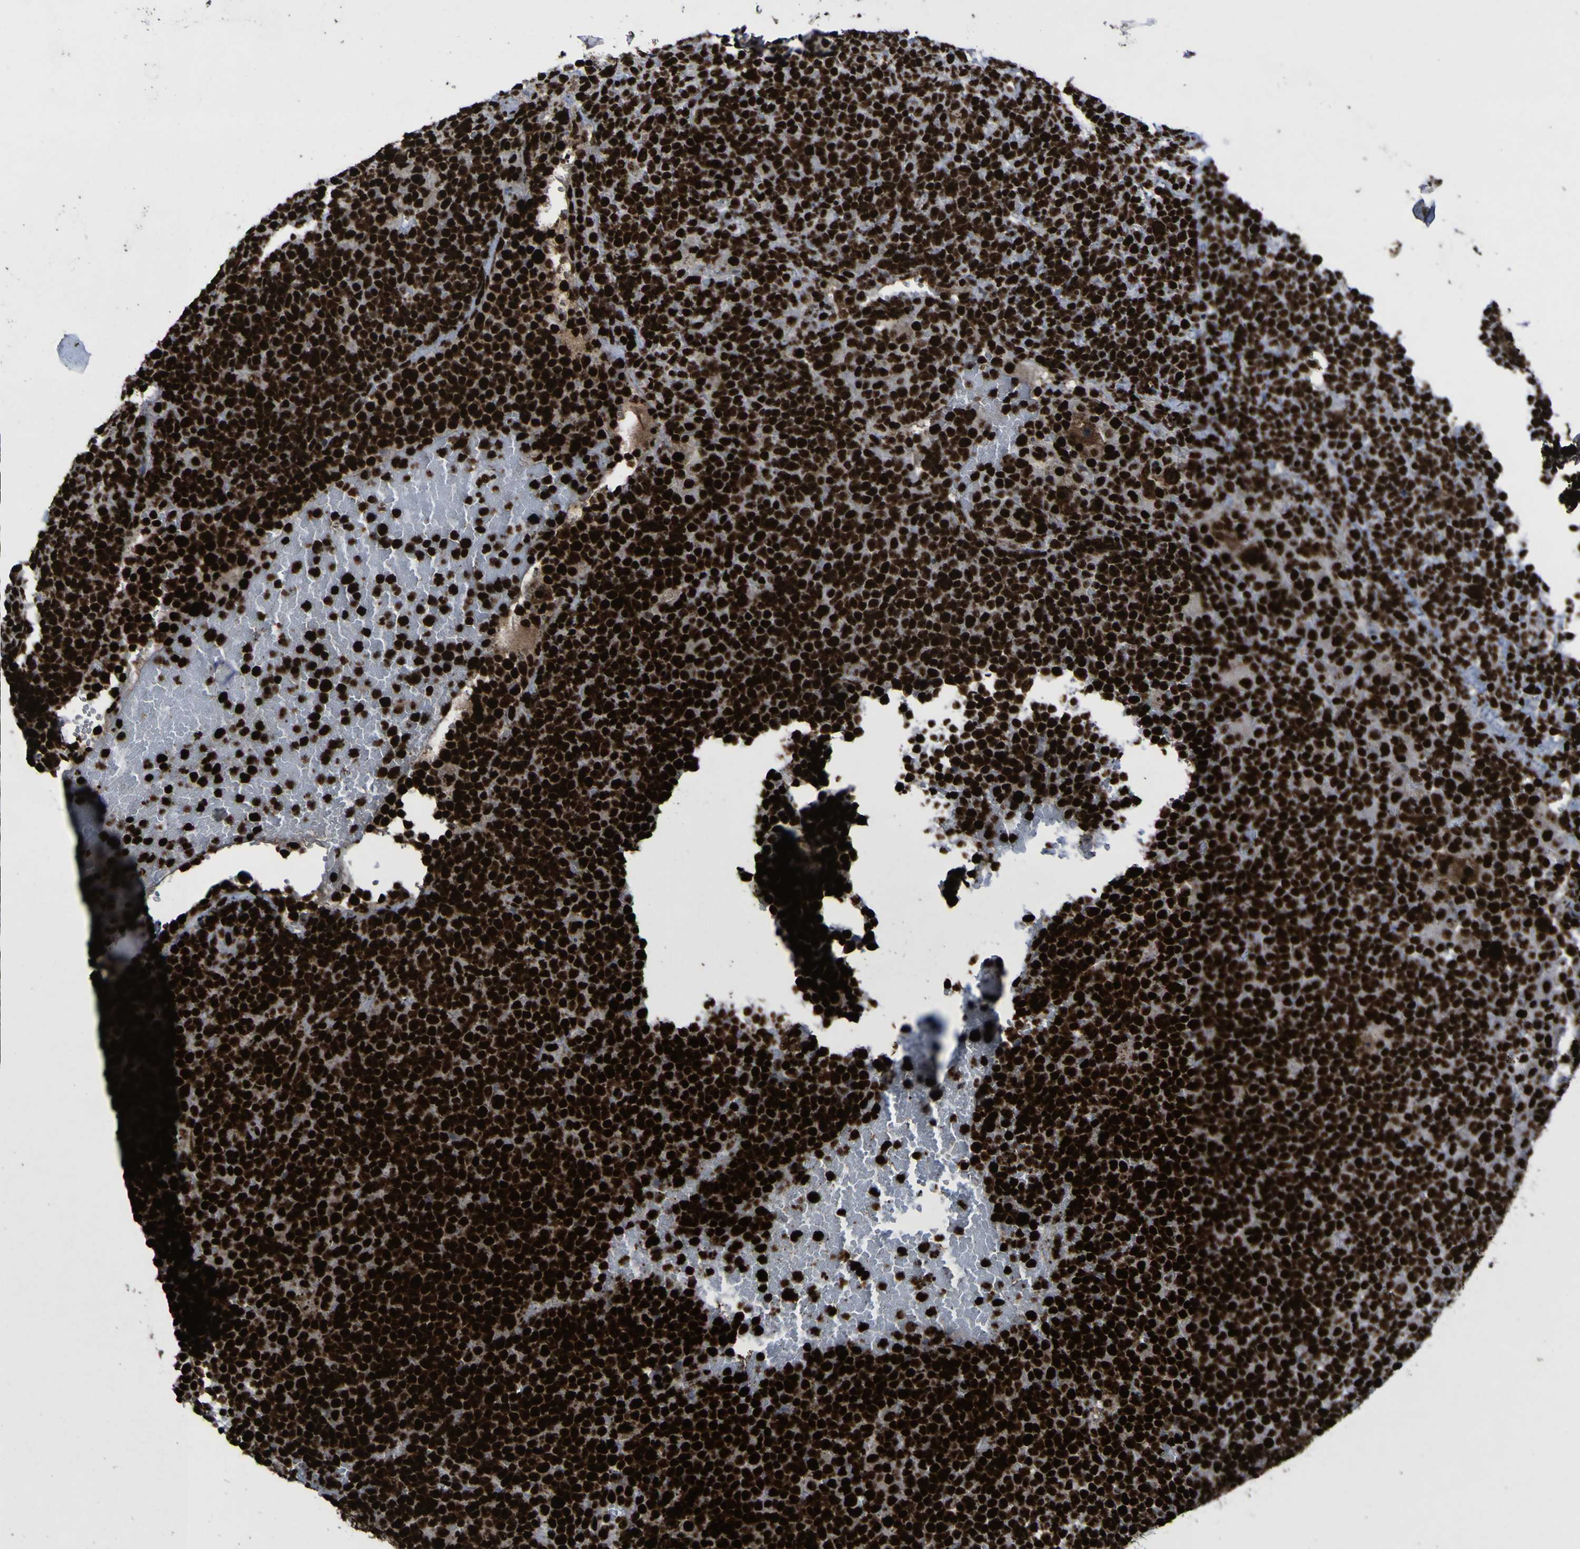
{"staining": {"intensity": "strong", "quantity": ">75%", "location": "nuclear"}, "tissue": "lymphoma", "cell_type": "Tumor cells", "image_type": "cancer", "snomed": [{"axis": "morphology", "description": "Malignant lymphoma, non-Hodgkin's type, High grade"}, {"axis": "topography", "description": "Lymph node"}], "caption": "The image exhibits staining of lymphoma, revealing strong nuclear protein expression (brown color) within tumor cells.", "gene": "NPM1", "patient": {"sex": "male", "age": 61}}